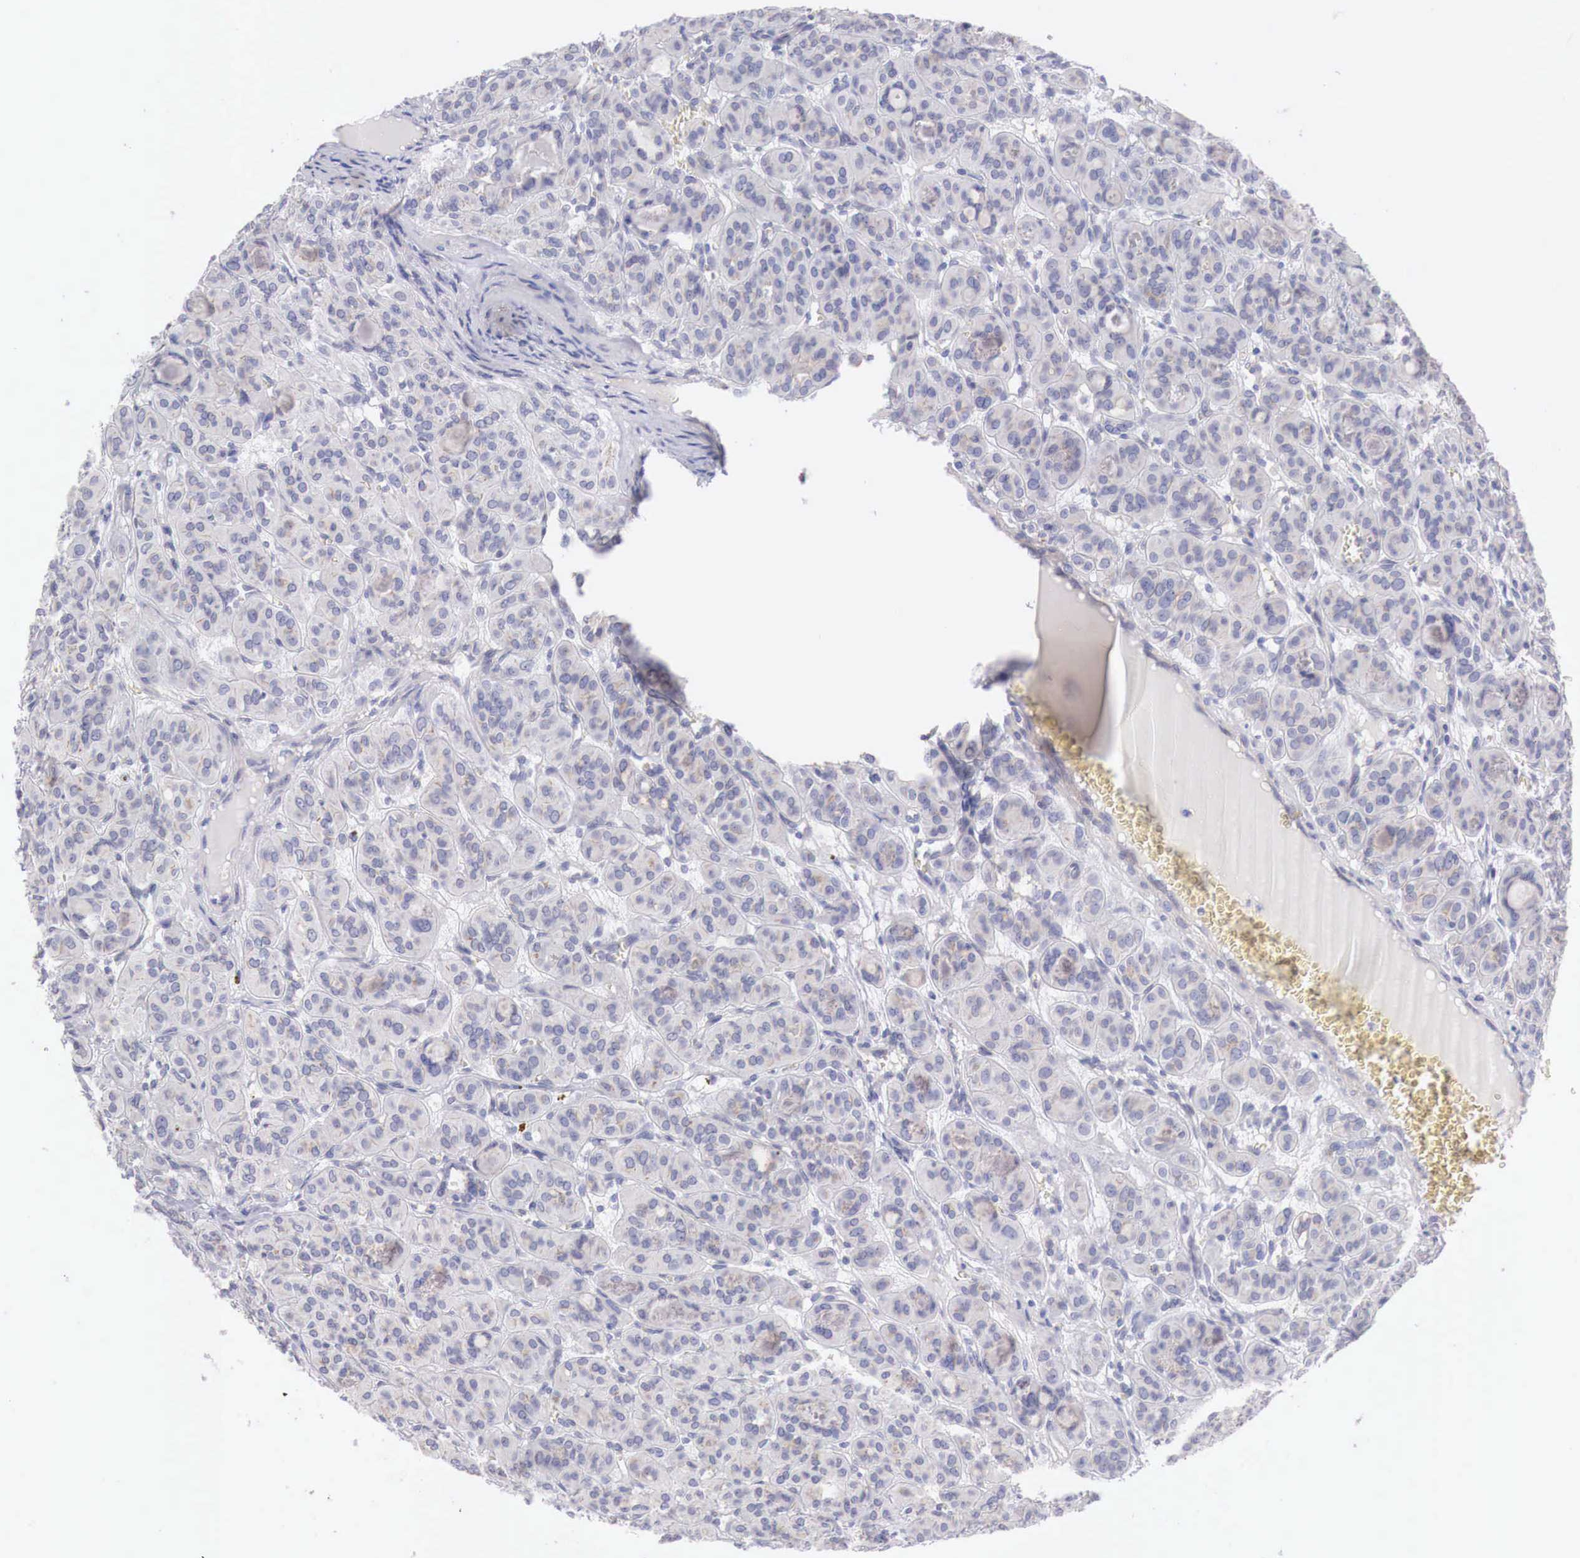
{"staining": {"intensity": "negative", "quantity": "none", "location": "none"}, "tissue": "thyroid cancer", "cell_type": "Tumor cells", "image_type": "cancer", "snomed": [{"axis": "morphology", "description": "Follicular adenoma carcinoma, NOS"}, {"axis": "topography", "description": "Thyroid gland"}], "caption": "The photomicrograph shows no staining of tumor cells in thyroid follicular adenoma carcinoma.", "gene": "TRIM13", "patient": {"sex": "female", "age": 71}}